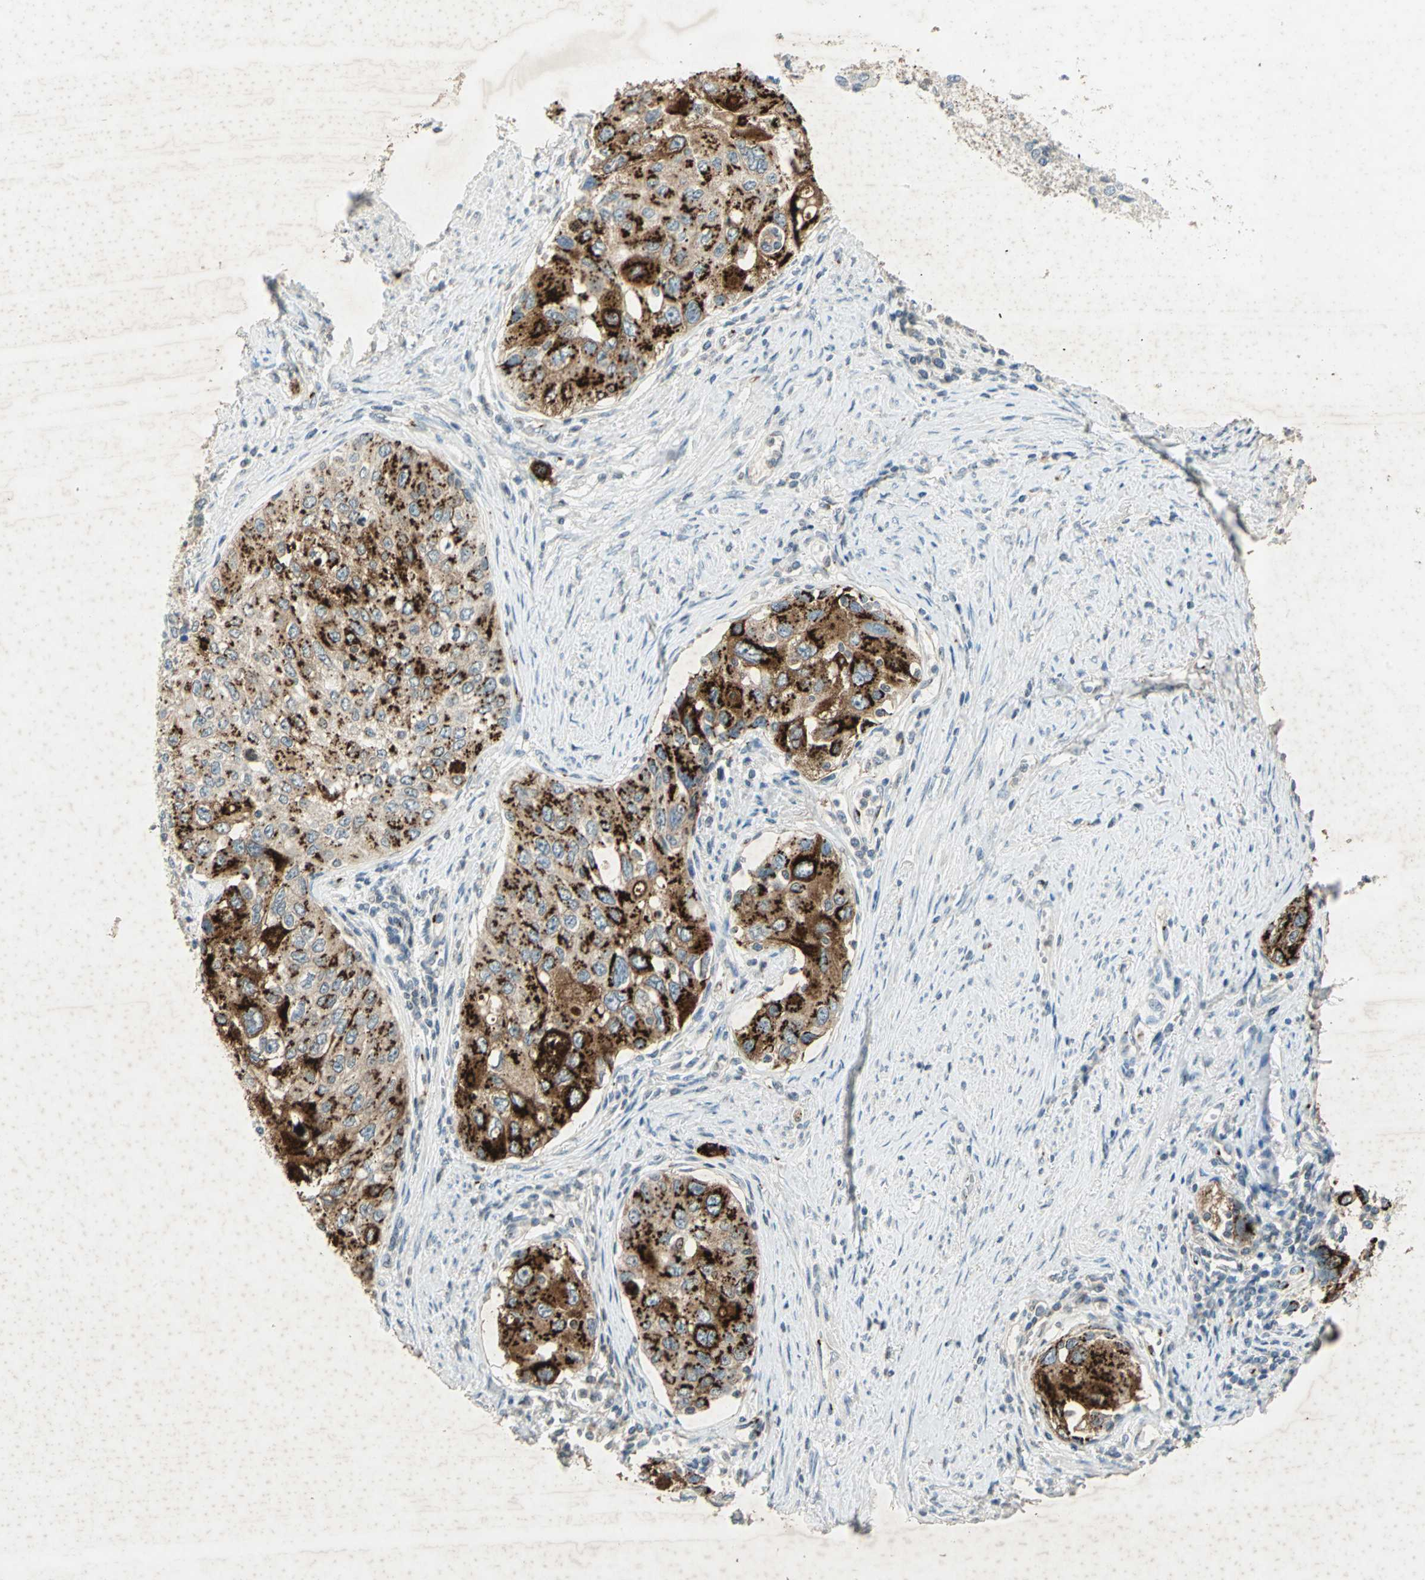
{"staining": {"intensity": "strong", "quantity": ">75%", "location": "cytoplasmic/membranous"}, "tissue": "urothelial cancer", "cell_type": "Tumor cells", "image_type": "cancer", "snomed": [{"axis": "morphology", "description": "Urothelial carcinoma, High grade"}, {"axis": "topography", "description": "Urinary bladder"}], "caption": "High-grade urothelial carcinoma stained for a protein exhibits strong cytoplasmic/membranous positivity in tumor cells.", "gene": "CAMK2B", "patient": {"sex": "female", "age": 56}}